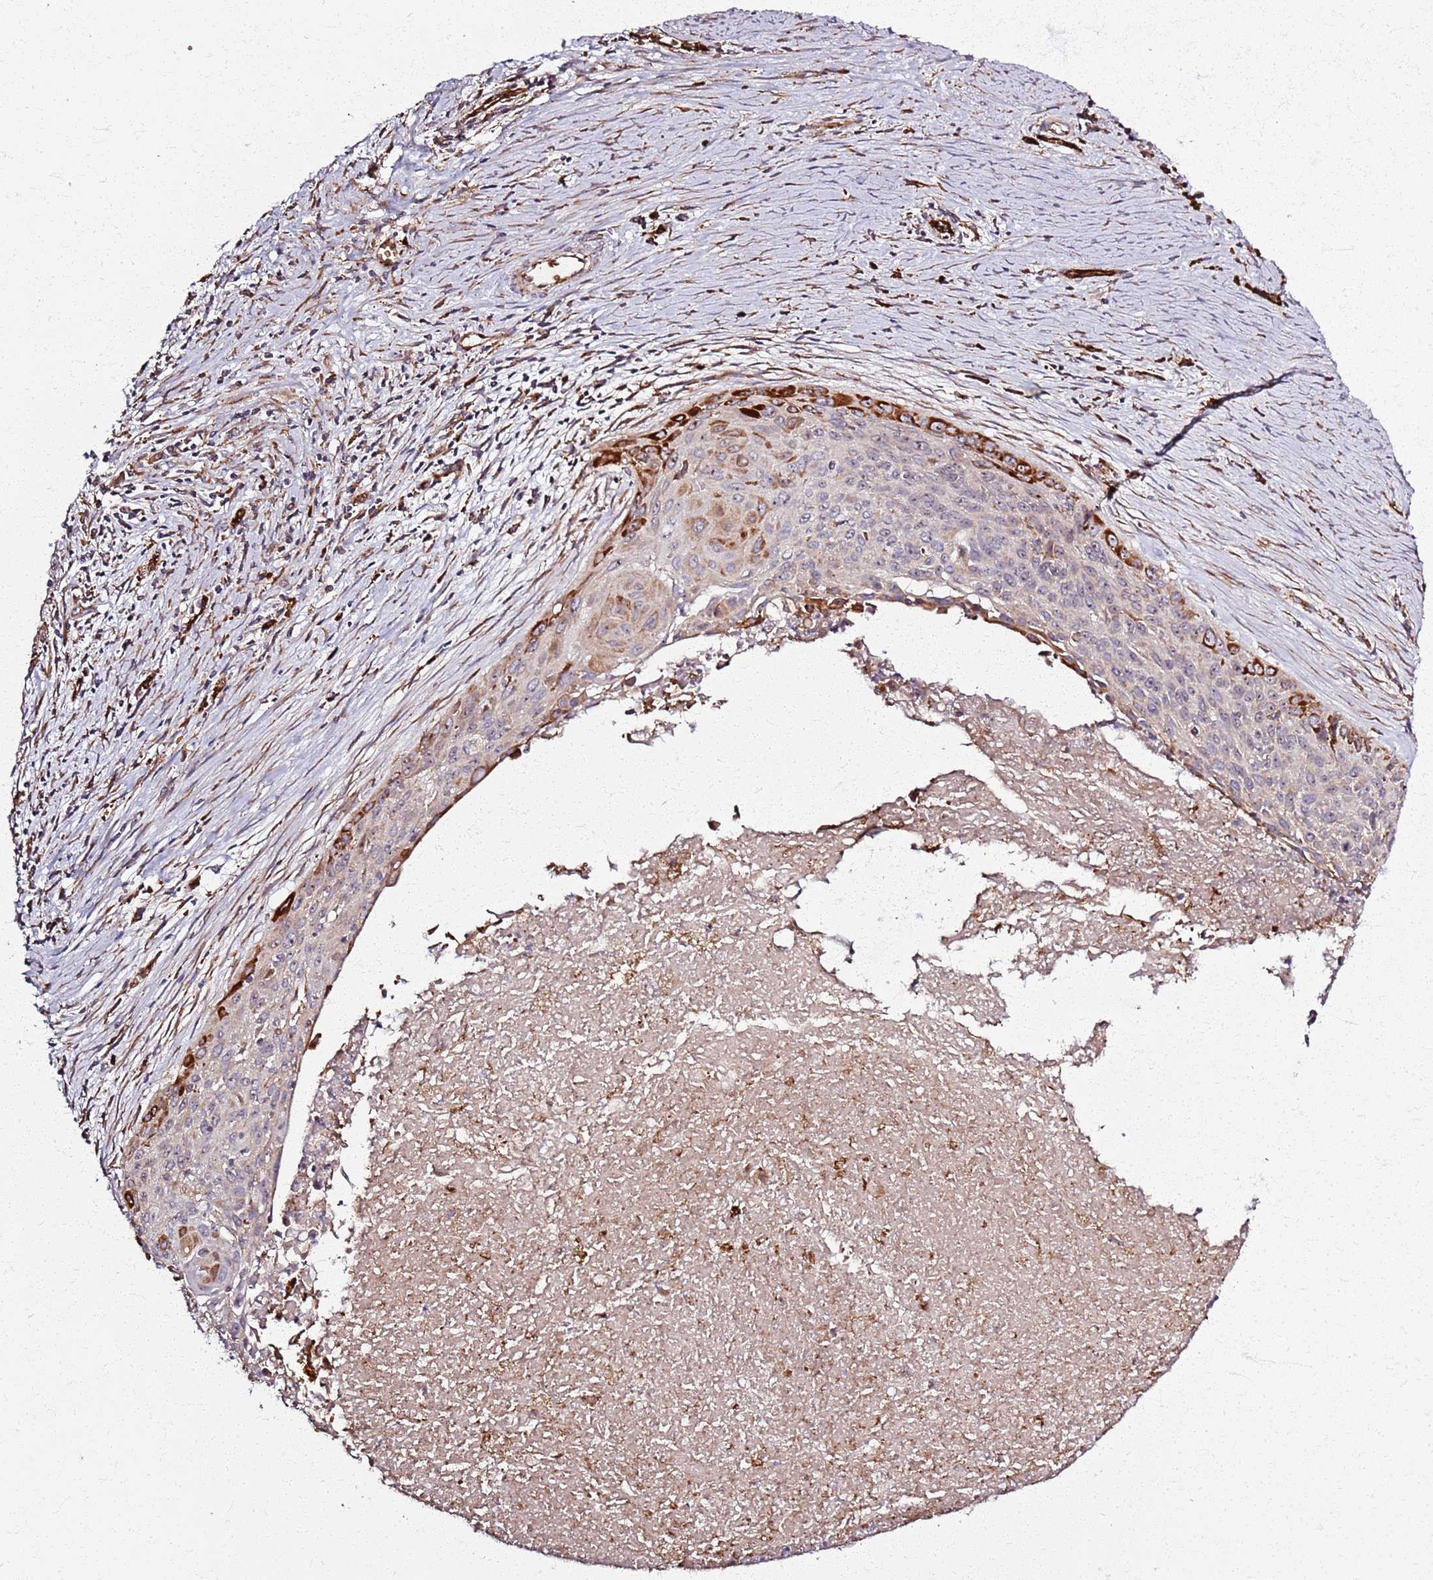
{"staining": {"intensity": "strong", "quantity": "<25%", "location": "cytoplasmic/membranous,nuclear"}, "tissue": "cervical cancer", "cell_type": "Tumor cells", "image_type": "cancer", "snomed": [{"axis": "morphology", "description": "Squamous cell carcinoma, NOS"}, {"axis": "topography", "description": "Cervix"}], "caption": "A medium amount of strong cytoplasmic/membranous and nuclear positivity is identified in about <25% of tumor cells in cervical cancer tissue.", "gene": "KRI1", "patient": {"sex": "female", "age": 55}}